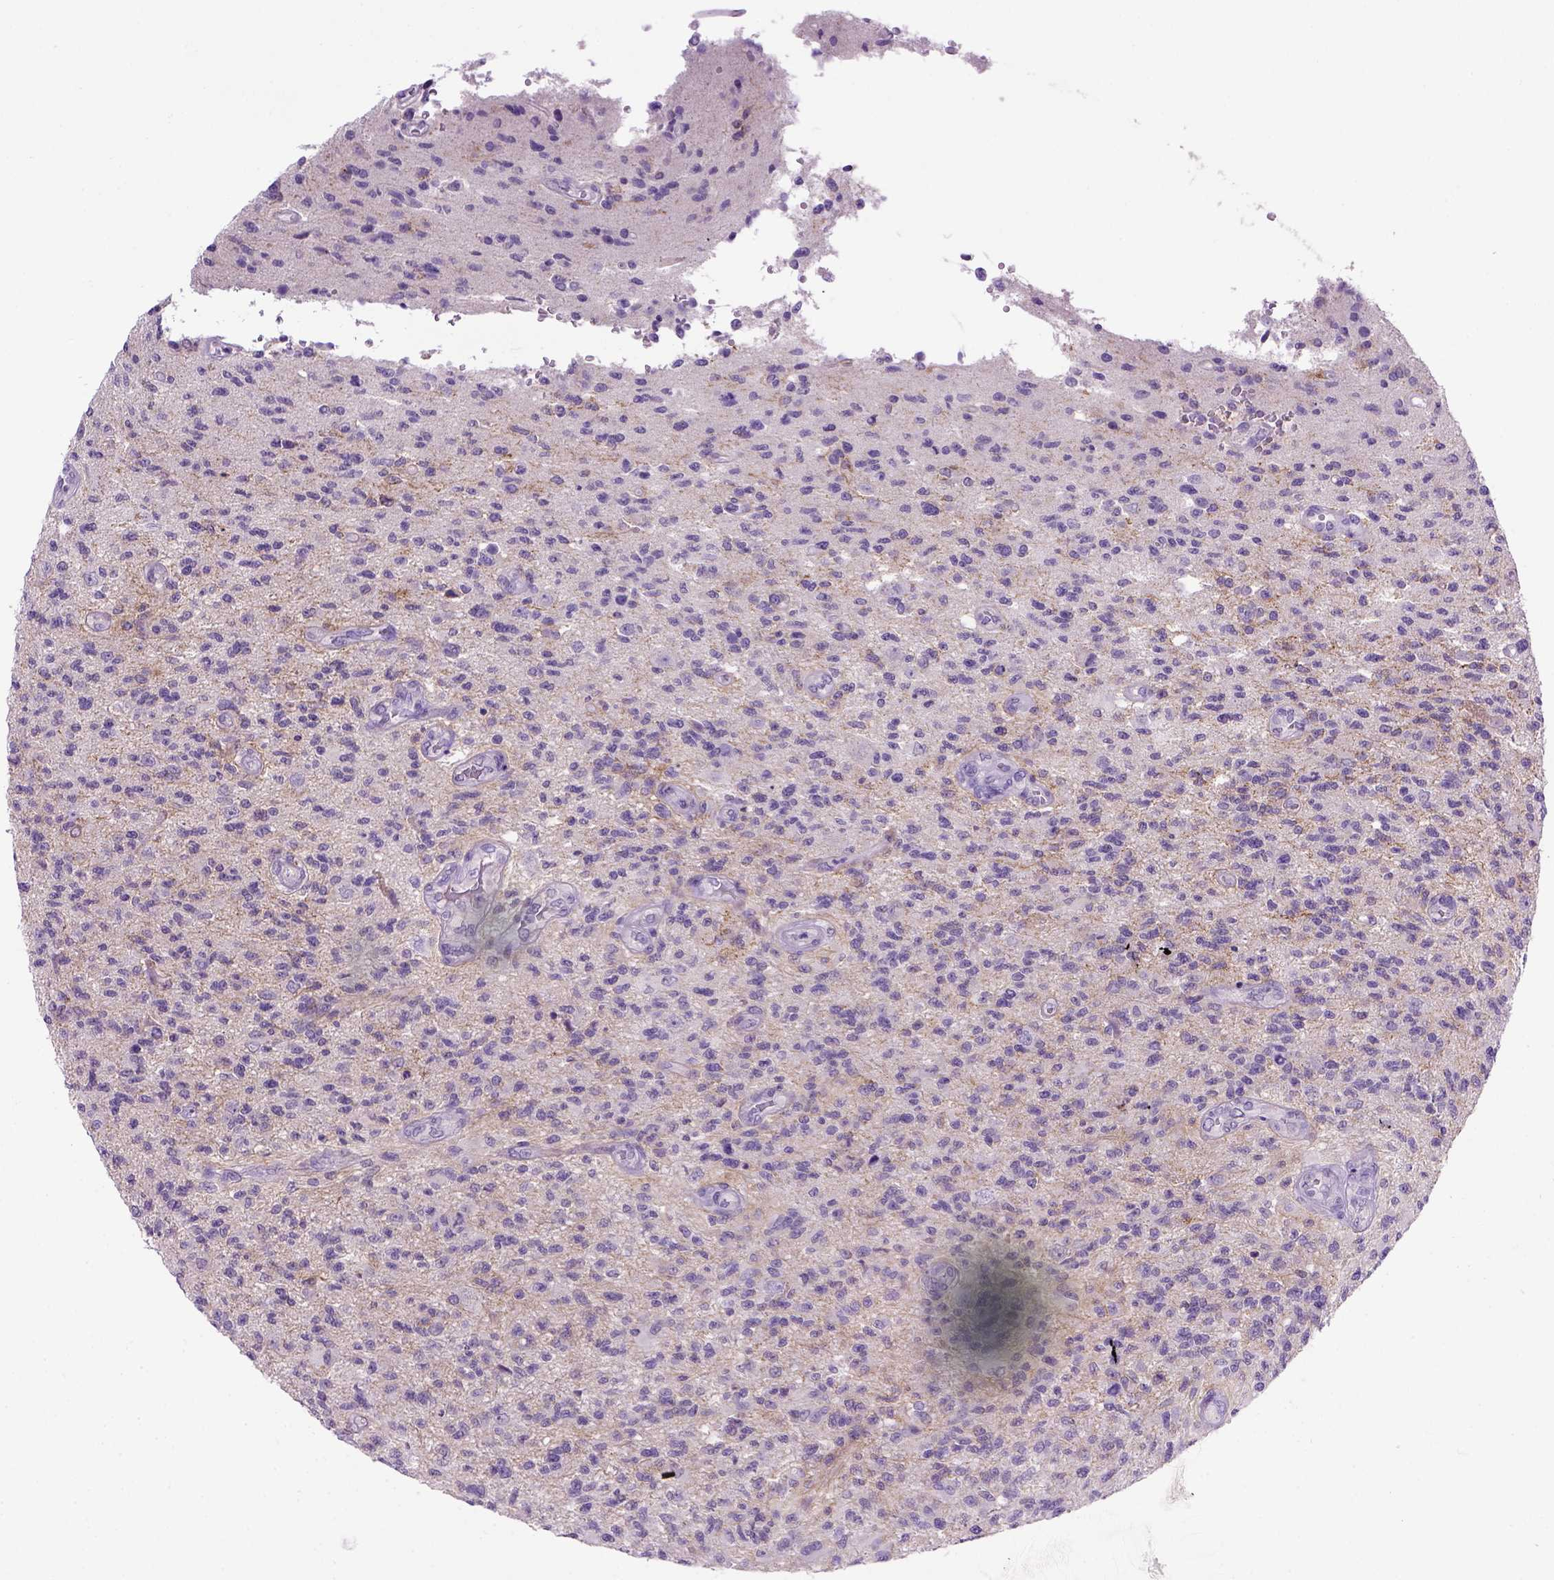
{"staining": {"intensity": "negative", "quantity": "none", "location": "none"}, "tissue": "glioma", "cell_type": "Tumor cells", "image_type": "cancer", "snomed": [{"axis": "morphology", "description": "Glioma, malignant, High grade"}, {"axis": "topography", "description": "Brain"}], "caption": "Human glioma stained for a protein using IHC reveals no expression in tumor cells.", "gene": "CDH1", "patient": {"sex": "male", "age": 56}}